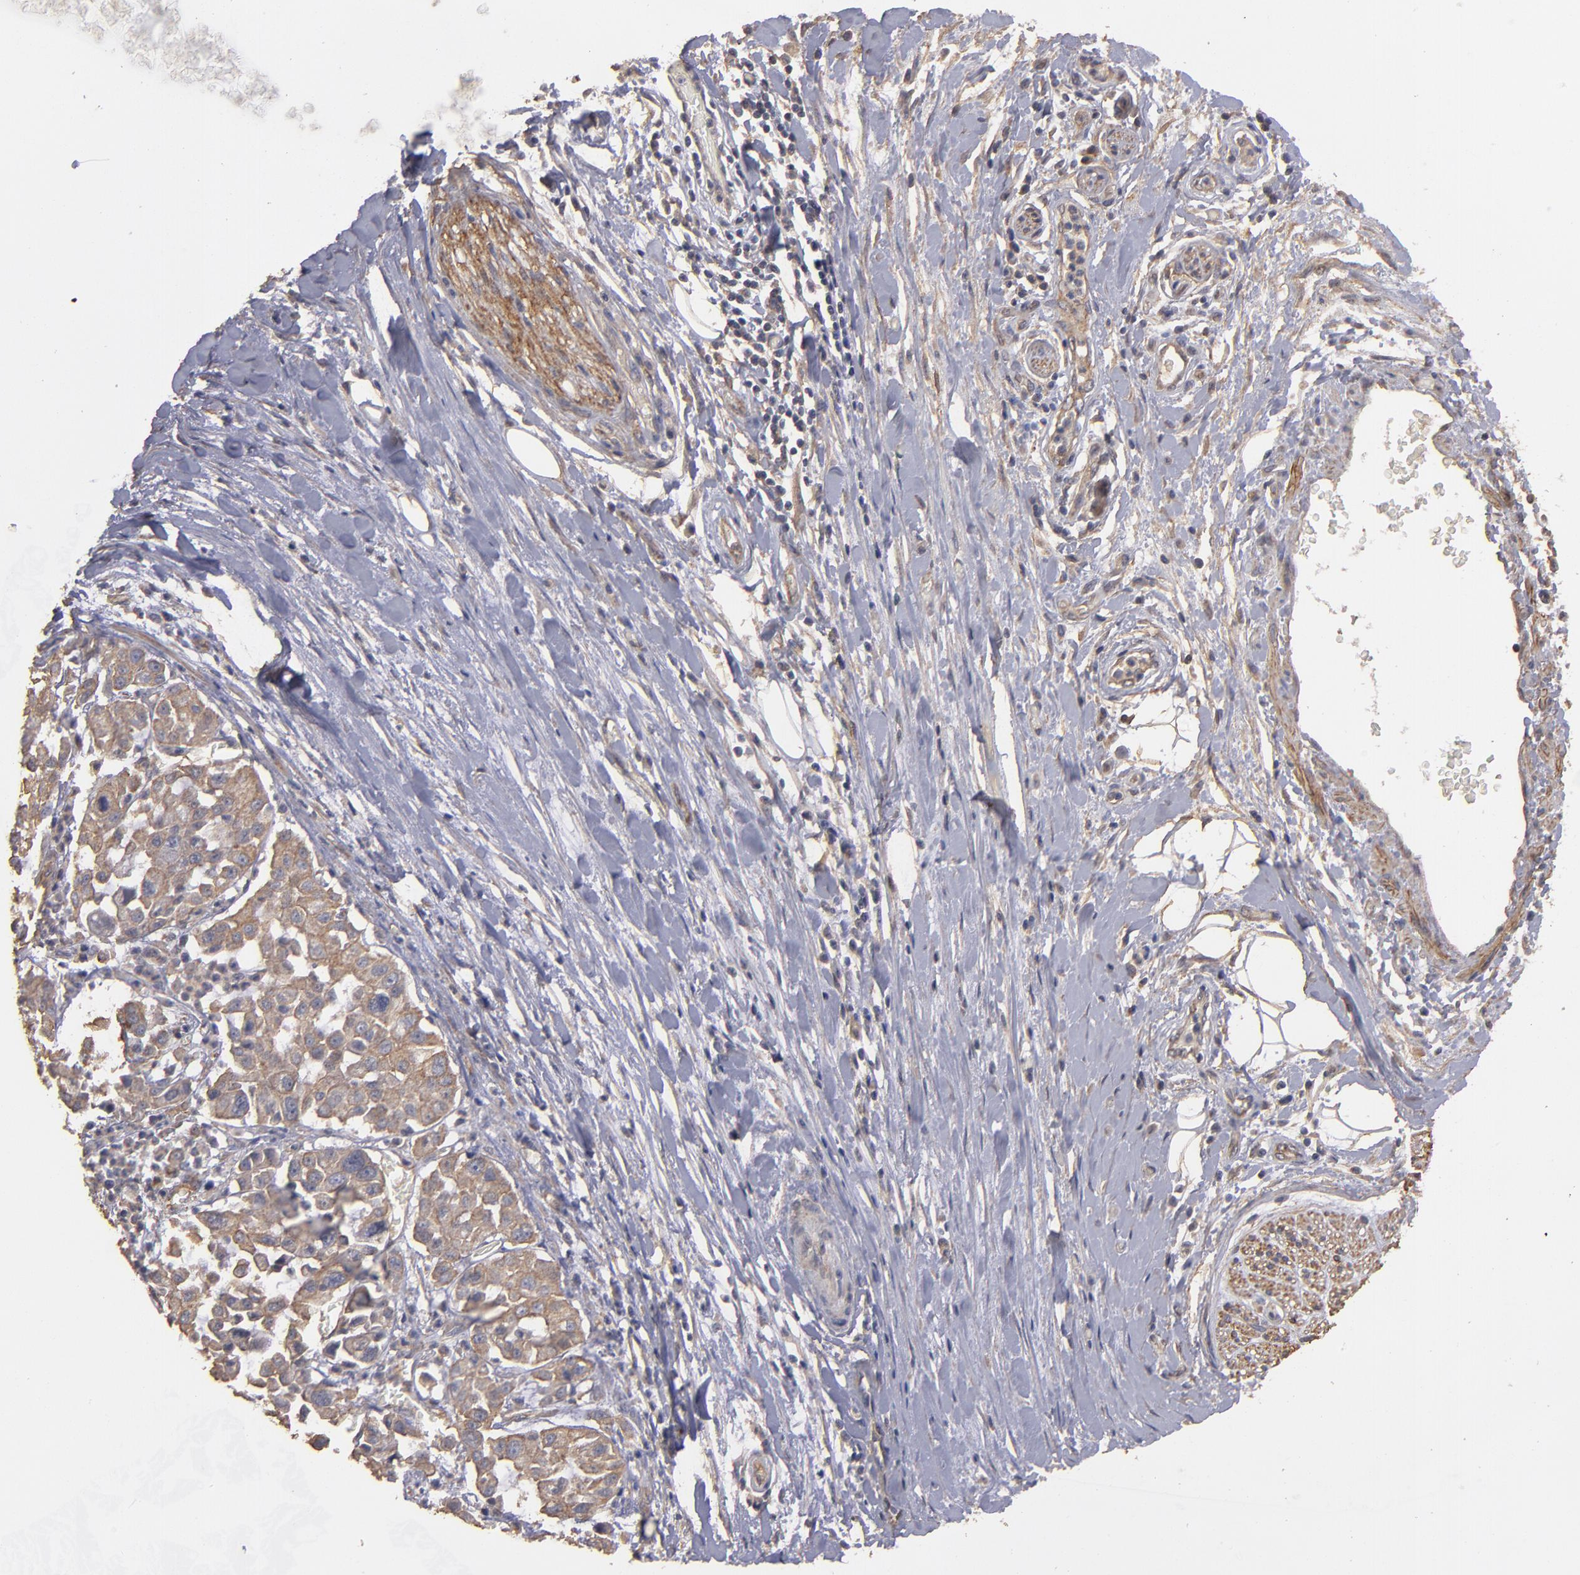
{"staining": {"intensity": "weak", "quantity": ">75%", "location": "cytoplasmic/membranous"}, "tissue": "pancreatic cancer", "cell_type": "Tumor cells", "image_type": "cancer", "snomed": [{"axis": "morphology", "description": "Adenocarcinoma, NOS"}, {"axis": "topography", "description": "Pancreas"}], "caption": "About >75% of tumor cells in human adenocarcinoma (pancreatic) exhibit weak cytoplasmic/membranous protein staining as visualized by brown immunohistochemical staining.", "gene": "DMD", "patient": {"sex": "female", "age": 52}}